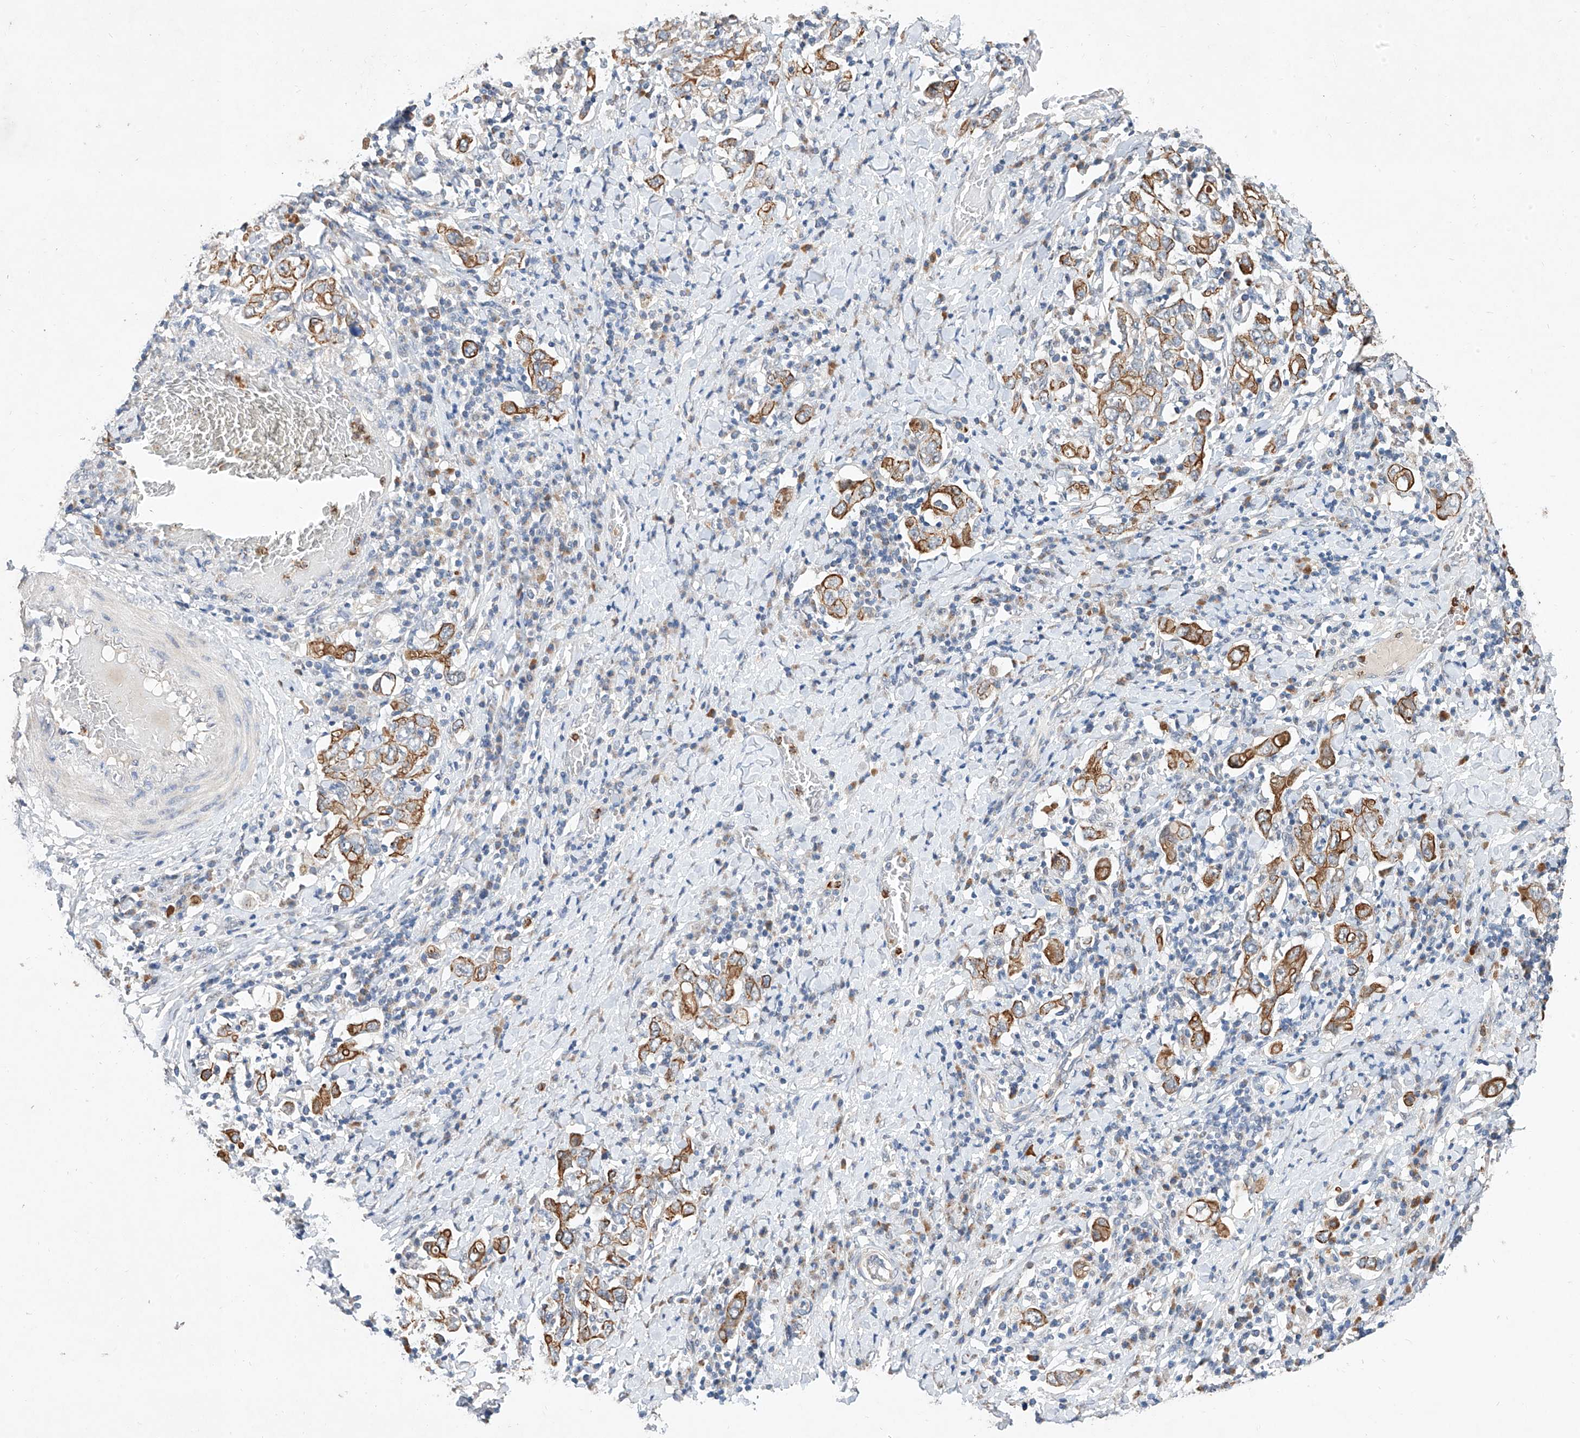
{"staining": {"intensity": "moderate", "quantity": ">75%", "location": "cytoplasmic/membranous"}, "tissue": "stomach cancer", "cell_type": "Tumor cells", "image_type": "cancer", "snomed": [{"axis": "morphology", "description": "Adenocarcinoma, NOS"}, {"axis": "topography", "description": "Stomach, upper"}], "caption": "This is an image of IHC staining of stomach cancer, which shows moderate expression in the cytoplasmic/membranous of tumor cells.", "gene": "MFSD4B", "patient": {"sex": "male", "age": 62}}